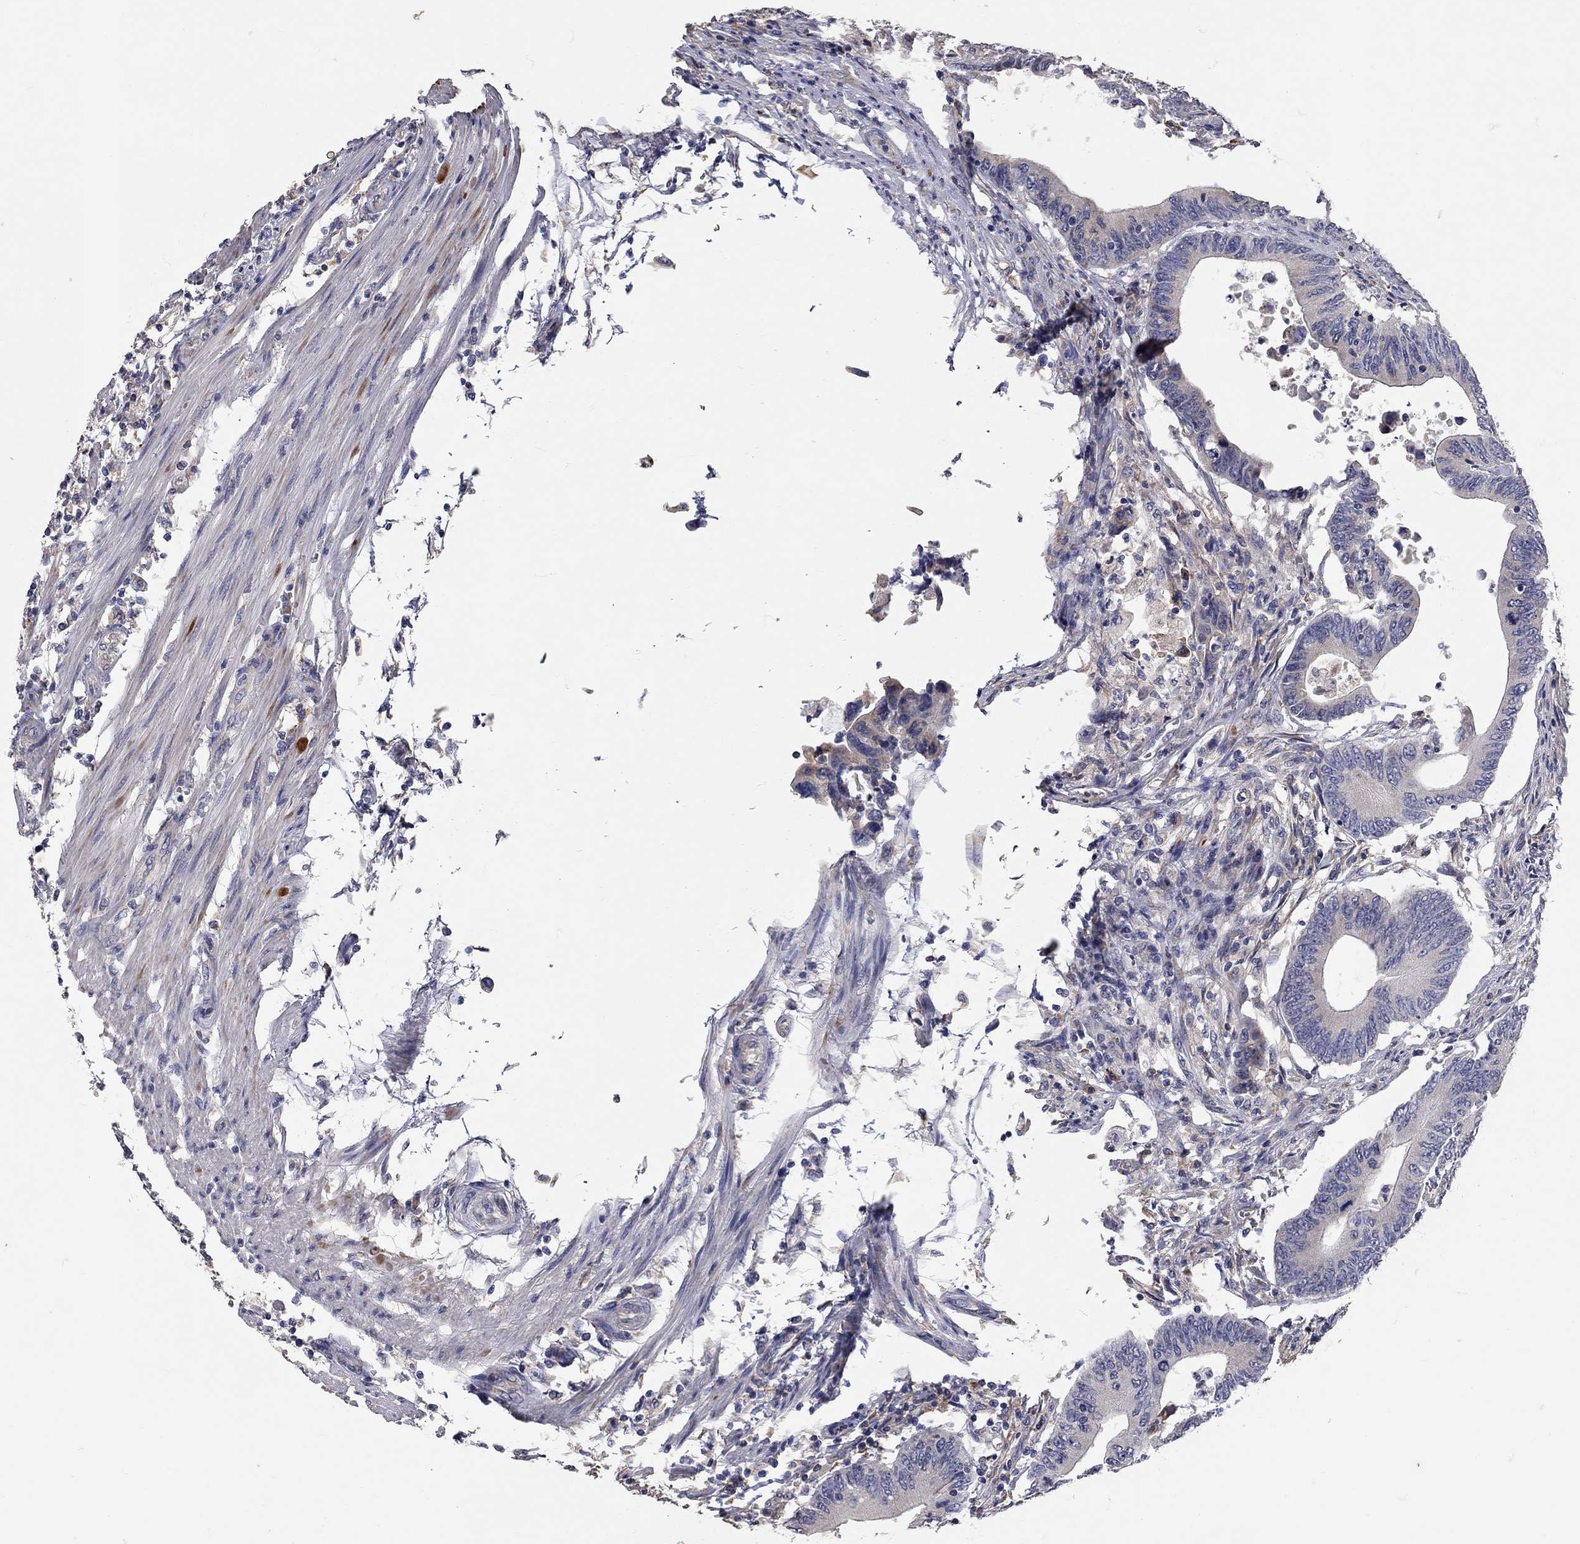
{"staining": {"intensity": "negative", "quantity": "none", "location": "none"}, "tissue": "colorectal cancer", "cell_type": "Tumor cells", "image_type": "cancer", "snomed": [{"axis": "morphology", "description": "Adenocarcinoma, NOS"}, {"axis": "topography", "description": "Colon"}], "caption": "Image shows no significant protein positivity in tumor cells of adenocarcinoma (colorectal).", "gene": "XAGE2", "patient": {"sex": "female", "age": 90}}